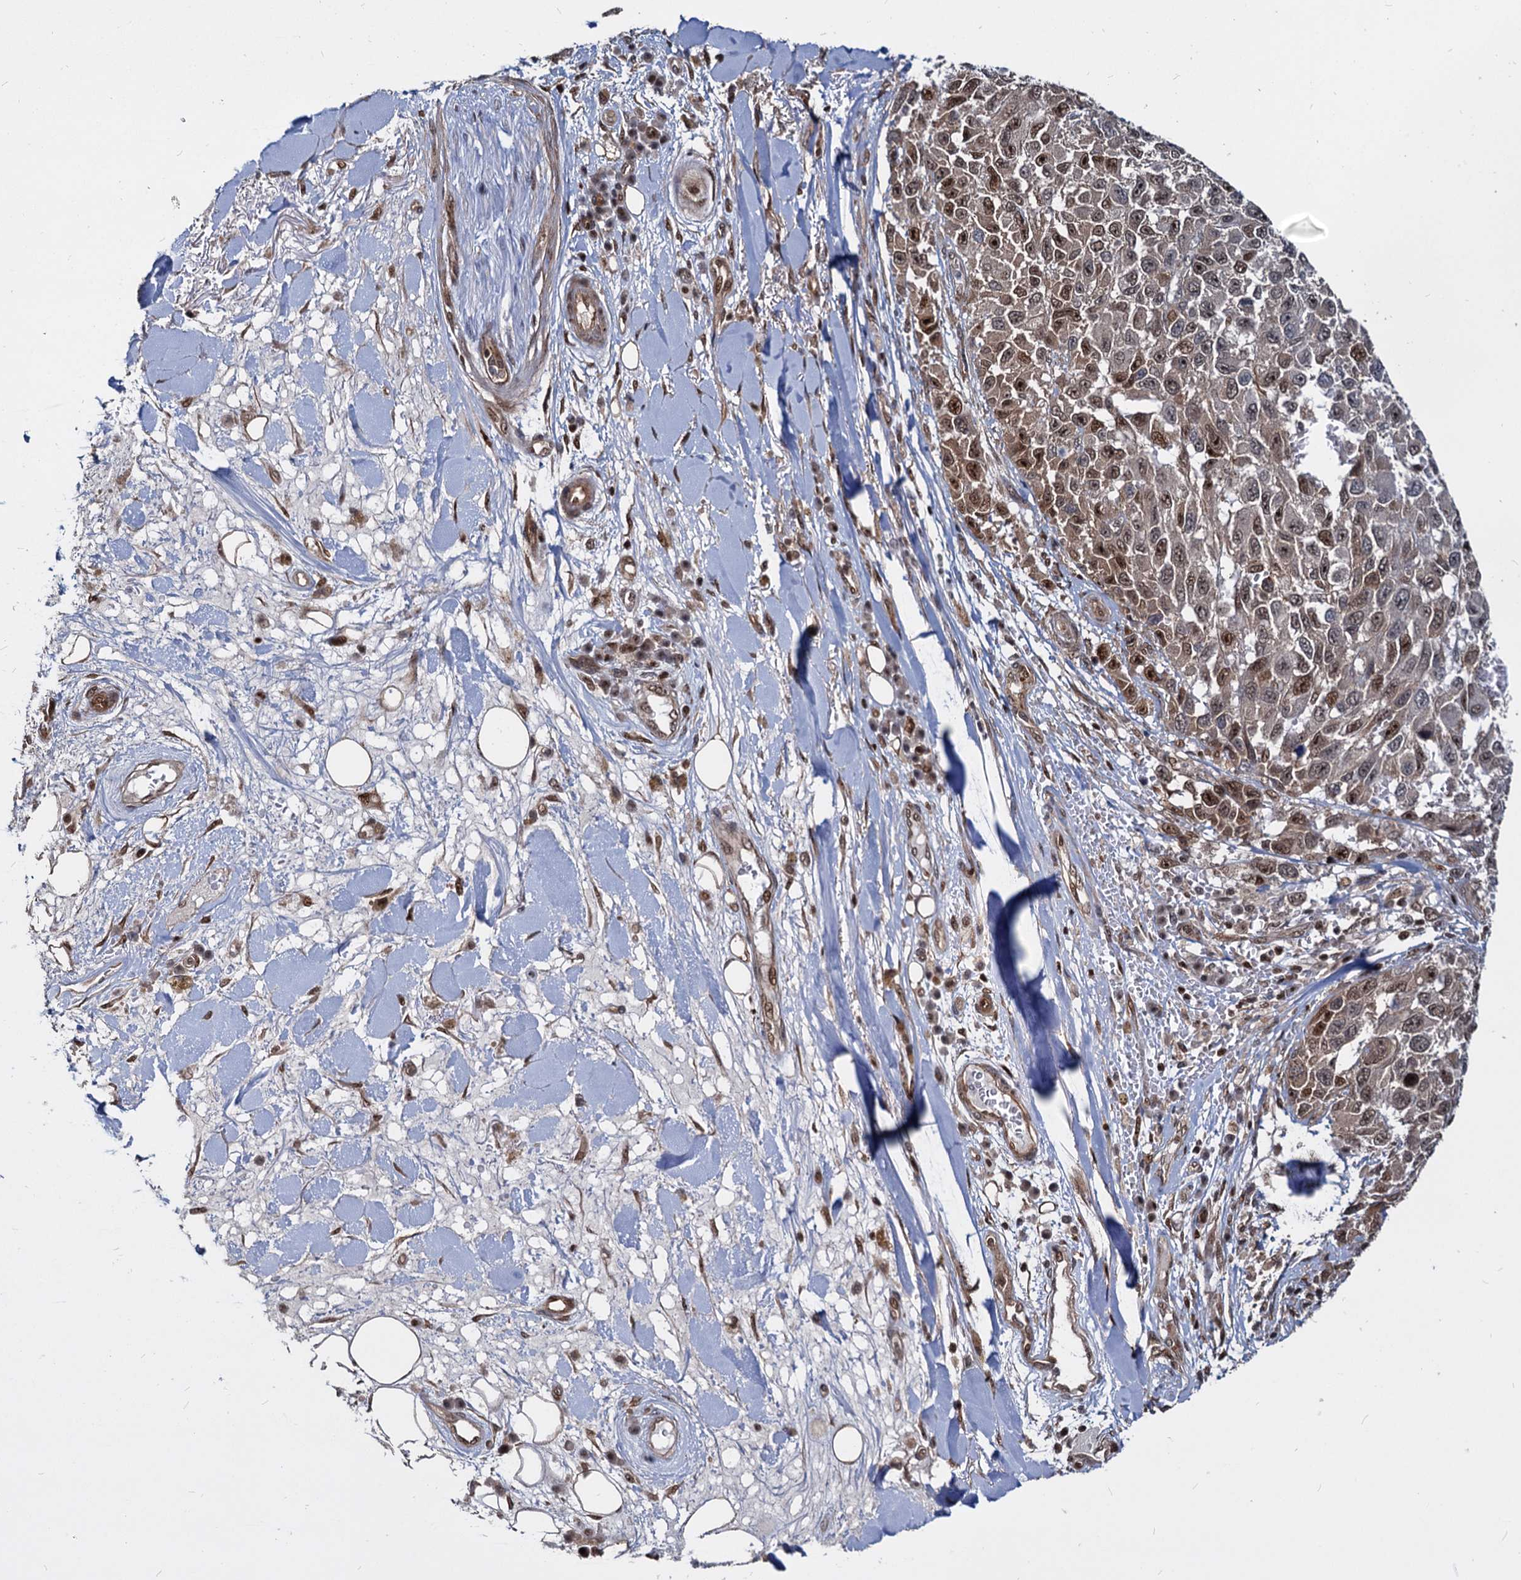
{"staining": {"intensity": "moderate", "quantity": ">75%", "location": "nuclear"}, "tissue": "melanoma", "cell_type": "Tumor cells", "image_type": "cancer", "snomed": [{"axis": "morphology", "description": "Normal tissue, NOS"}, {"axis": "morphology", "description": "Malignant melanoma, NOS"}, {"axis": "topography", "description": "Skin"}], "caption": "Immunohistochemical staining of human malignant melanoma demonstrates medium levels of moderate nuclear protein positivity in approximately >75% of tumor cells. (DAB = brown stain, brightfield microscopy at high magnification).", "gene": "UBLCP1", "patient": {"sex": "female", "age": 96}}